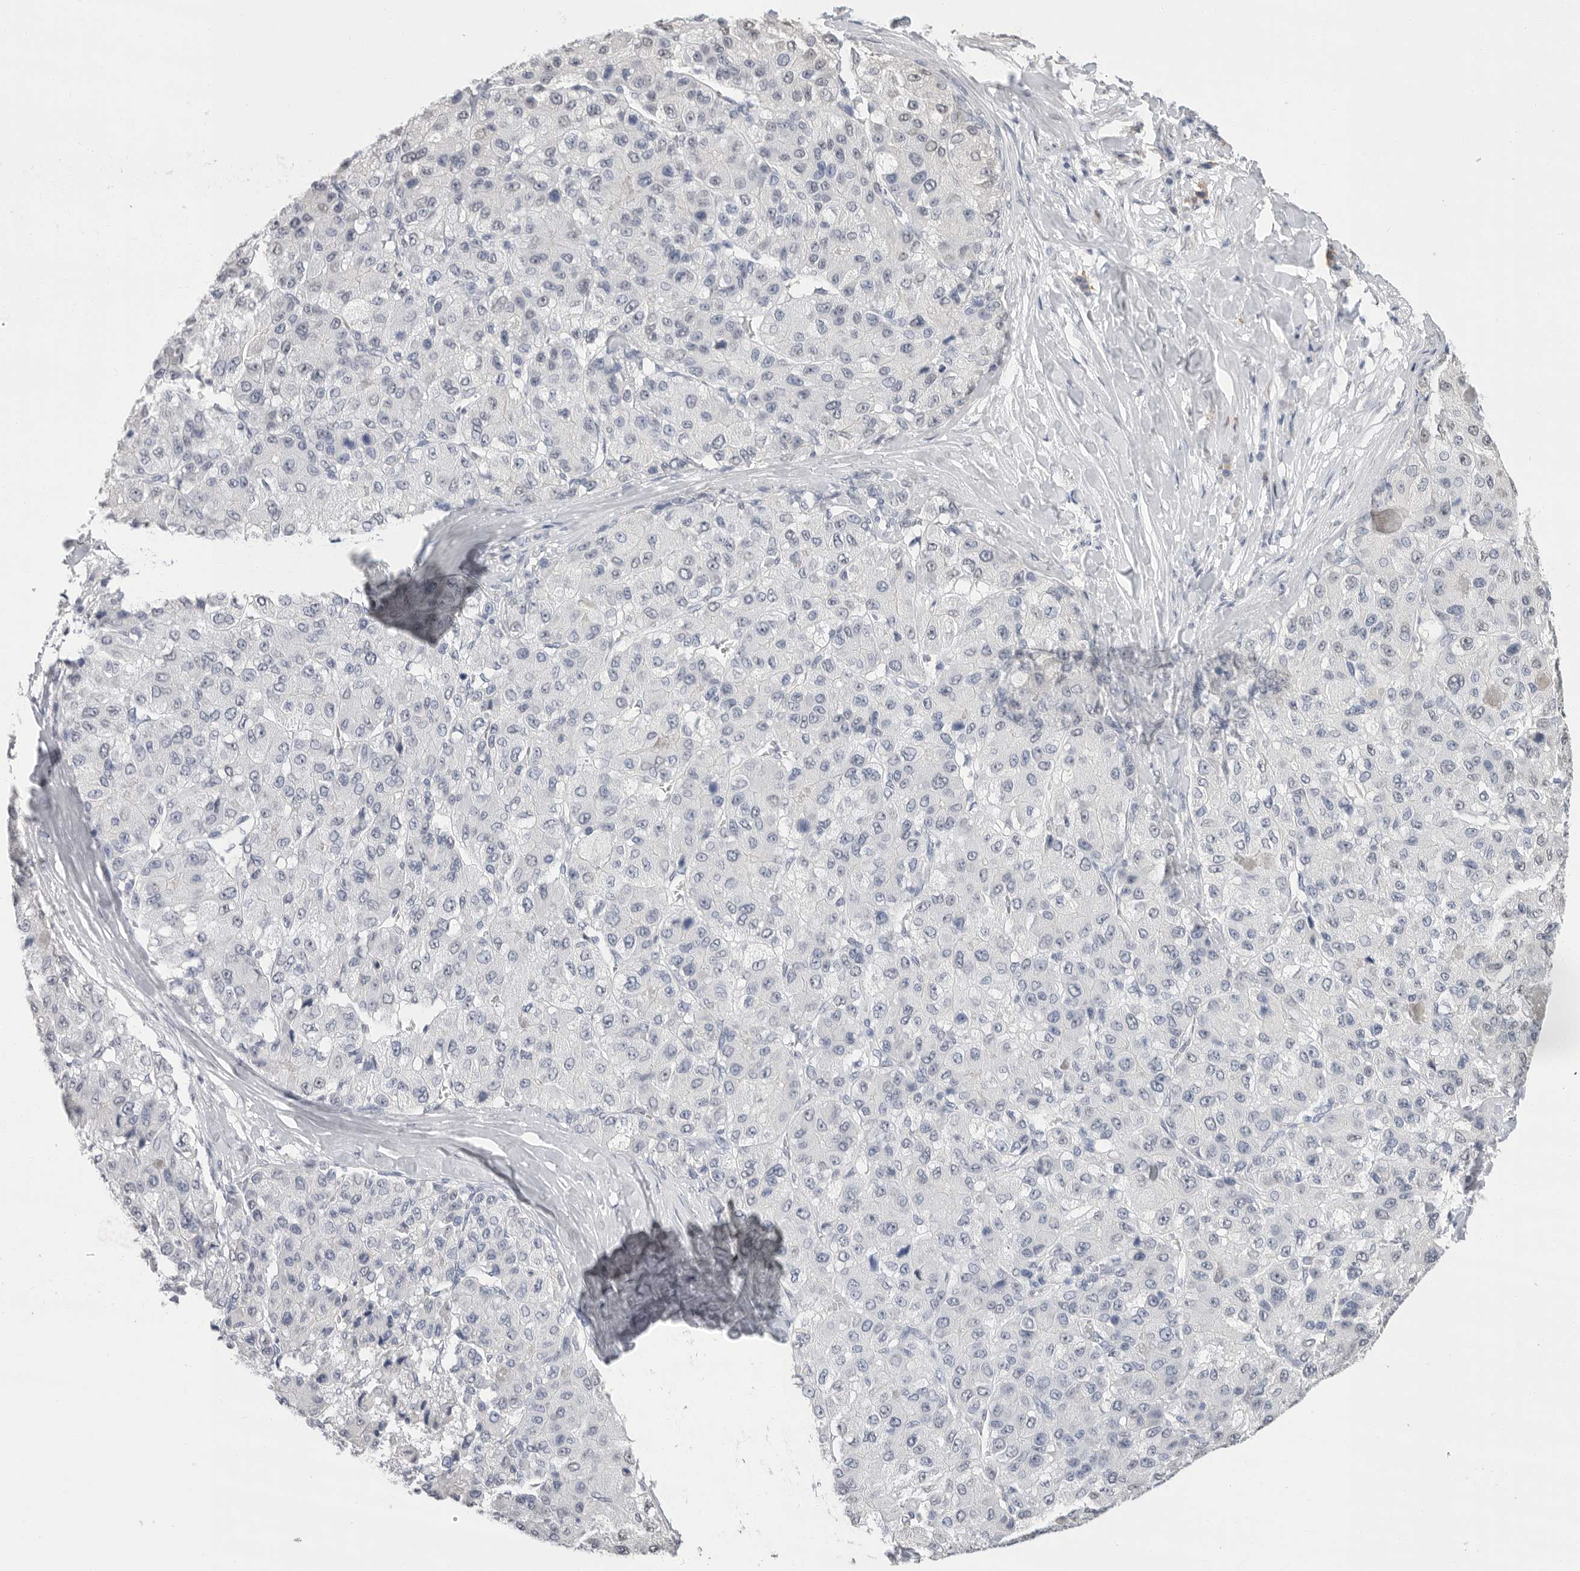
{"staining": {"intensity": "negative", "quantity": "none", "location": "none"}, "tissue": "liver cancer", "cell_type": "Tumor cells", "image_type": "cancer", "snomed": [{"axis": "morphology", "description": "Carcinoma, Hepatocellular, NOS"}, {"axis": "topography", "description": "Liver"}], "caption": "This photomicrograph is of liver cancer (hepatocellular carcinoma) stained with immunohistochemistry (IHC) to label a protein in brown with the nuclei are counter-stained blue. There is no positivity in tumor cells.", "gene": "ARHGEF10", "patient": {"sex": "male", "age": 80}}